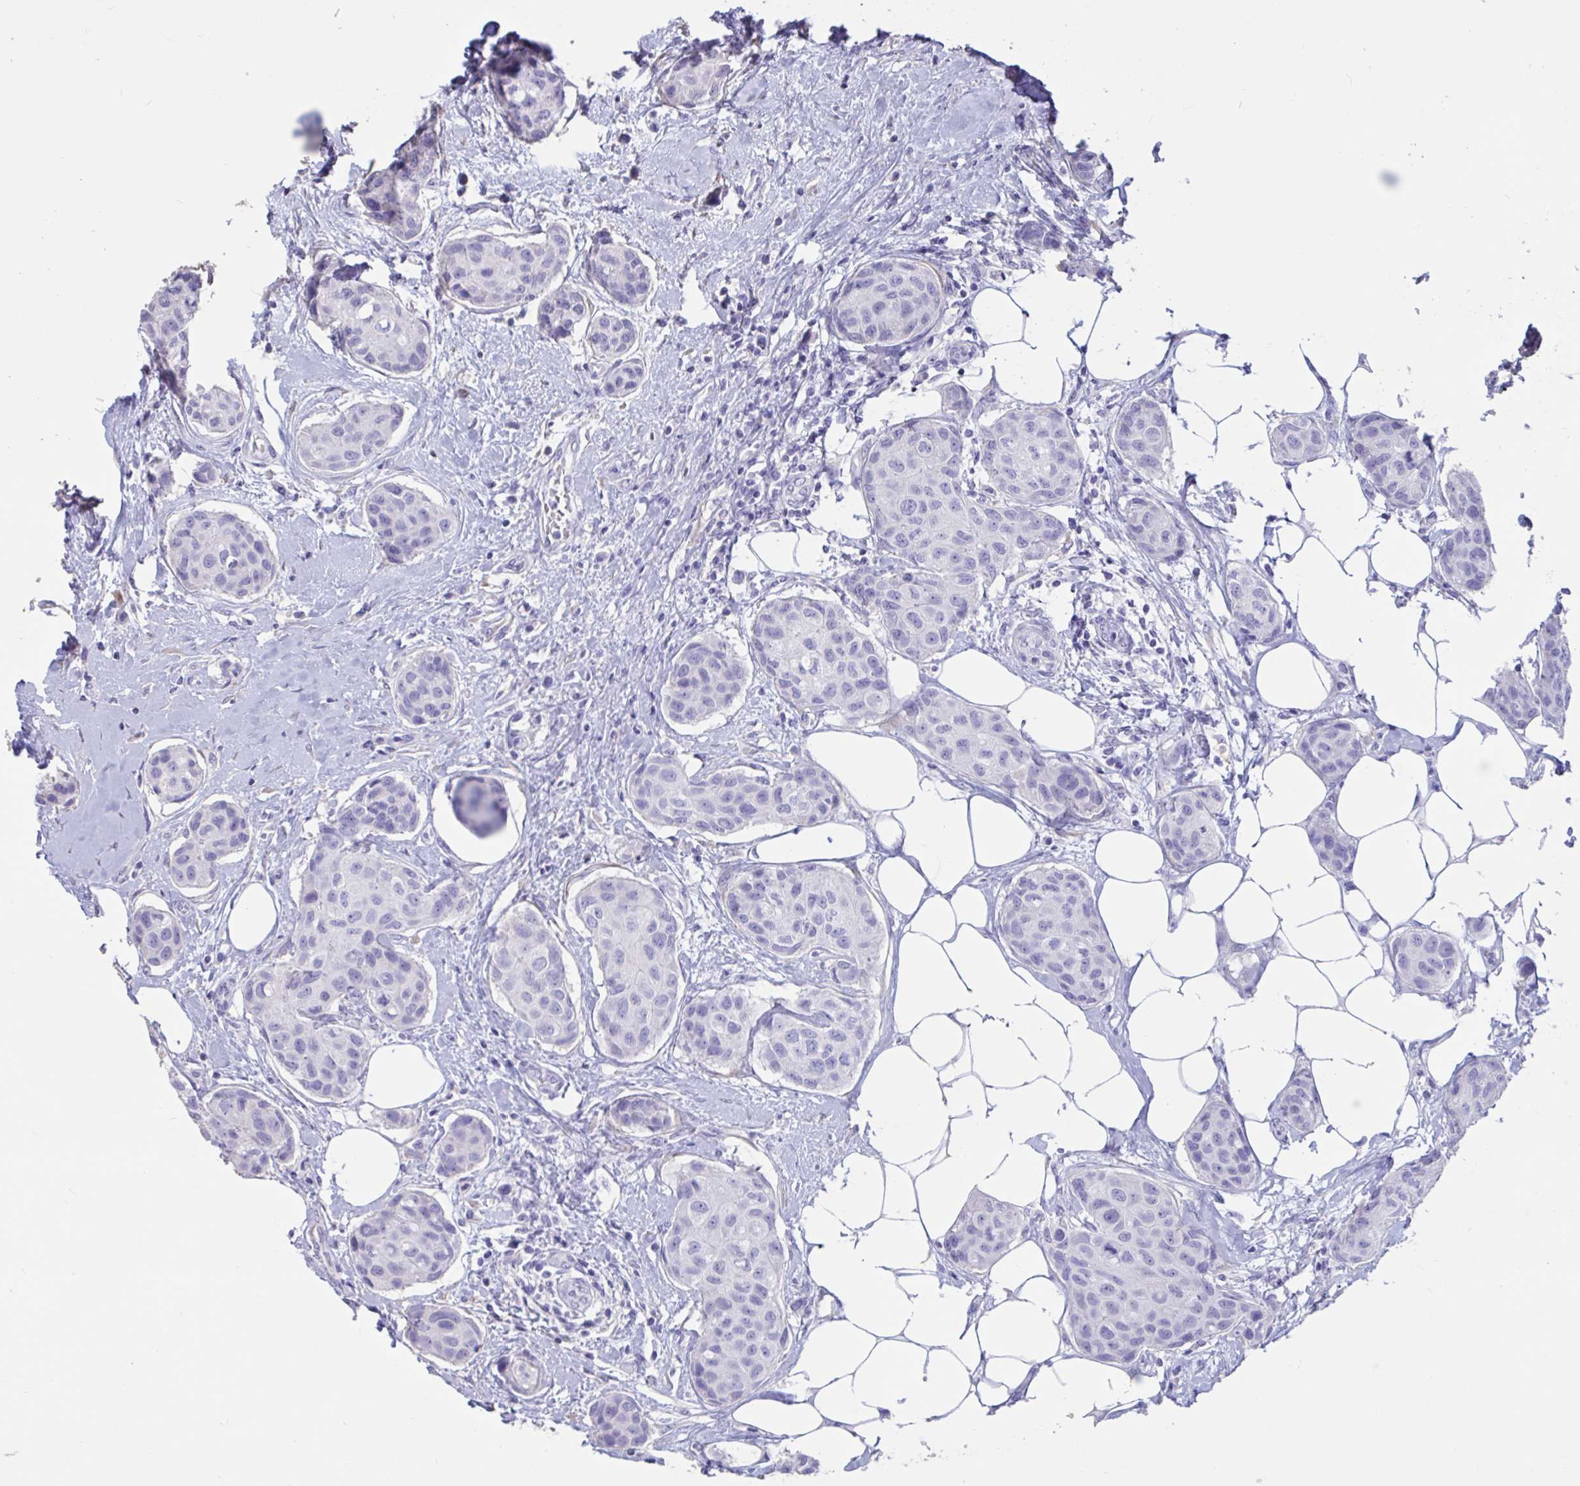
{"staining": {"intensity": "negative", "quantity": "none", "location": "none"}, "tissue": "breast cancer", "cell_type": "Tumor cells", "image_type": "cancer", "snomed": [{"axis": "morphology", "description": "Duct carcinoma"}, {"axis": "topography", "description": "Breast"}, {"axis": "topography", "description": "Lymph node"}], "caption": "Immunohistochemistry of human intraductal carcinoma (breast) exhibits no expression in tumor cells.", "gene": "TNNC1", "patient": {"sex": "female", "age": 80}}